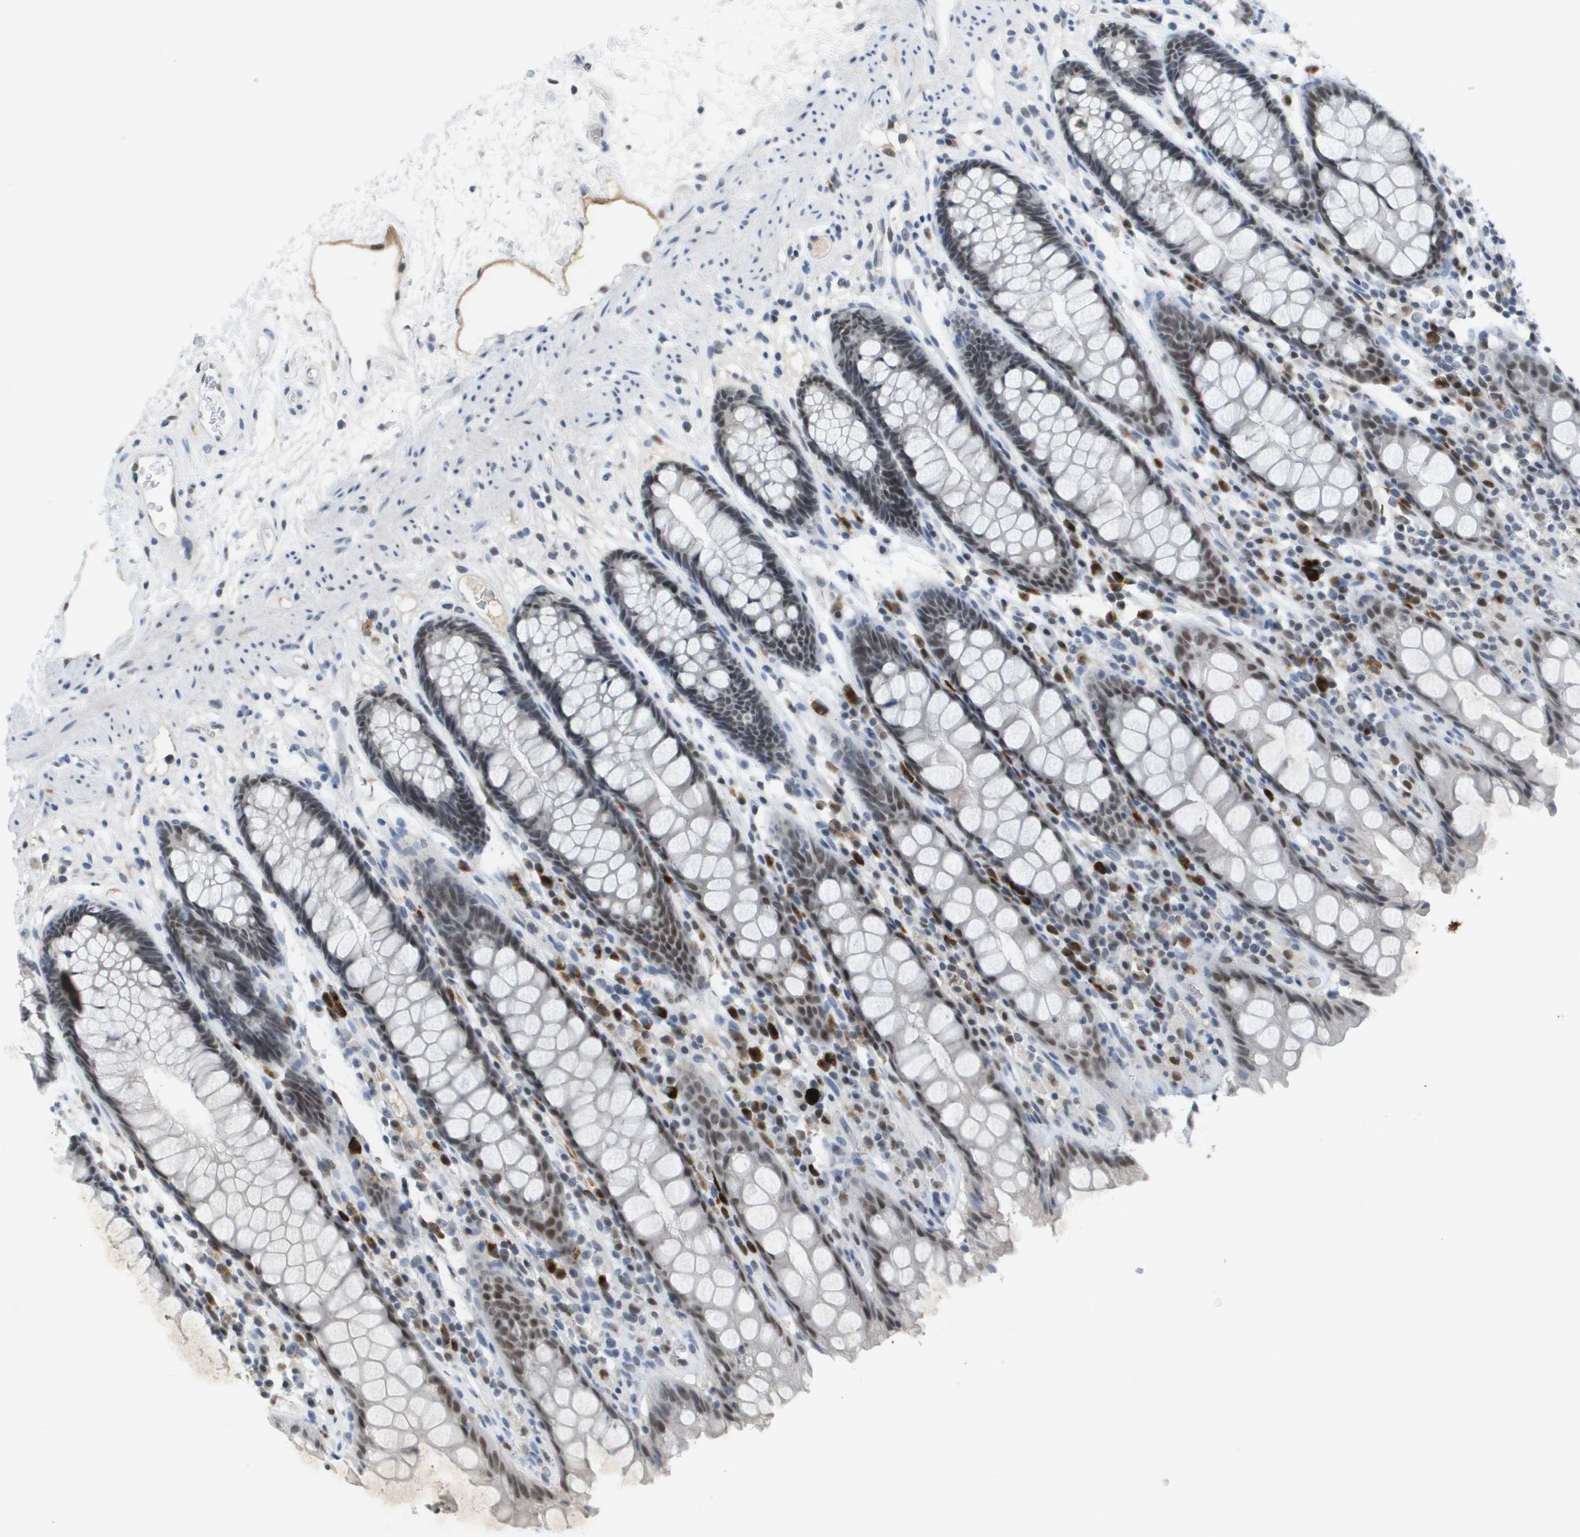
{"staining": {"intensity": "moderate", "quantity": ">75%", "location": "nuclear"}, "tissue": "rectum", "cell_type": "Glandular cells", "image_type": "normal", "snomed": [{"axis": "morphology", "description": "Normal tissue, NOS"}, {"axis": "topography", "description": "Rectum"}], "caption": "Protein staining by IHC demonstrates moderate nuclear positivity in about >75% of glandular cells in normal rectum. (brown staining indicates protein expression, while blue staining denotes nuclei).", "gene": "TP53RK", "patient": {"sex": "male", "age": 64}}